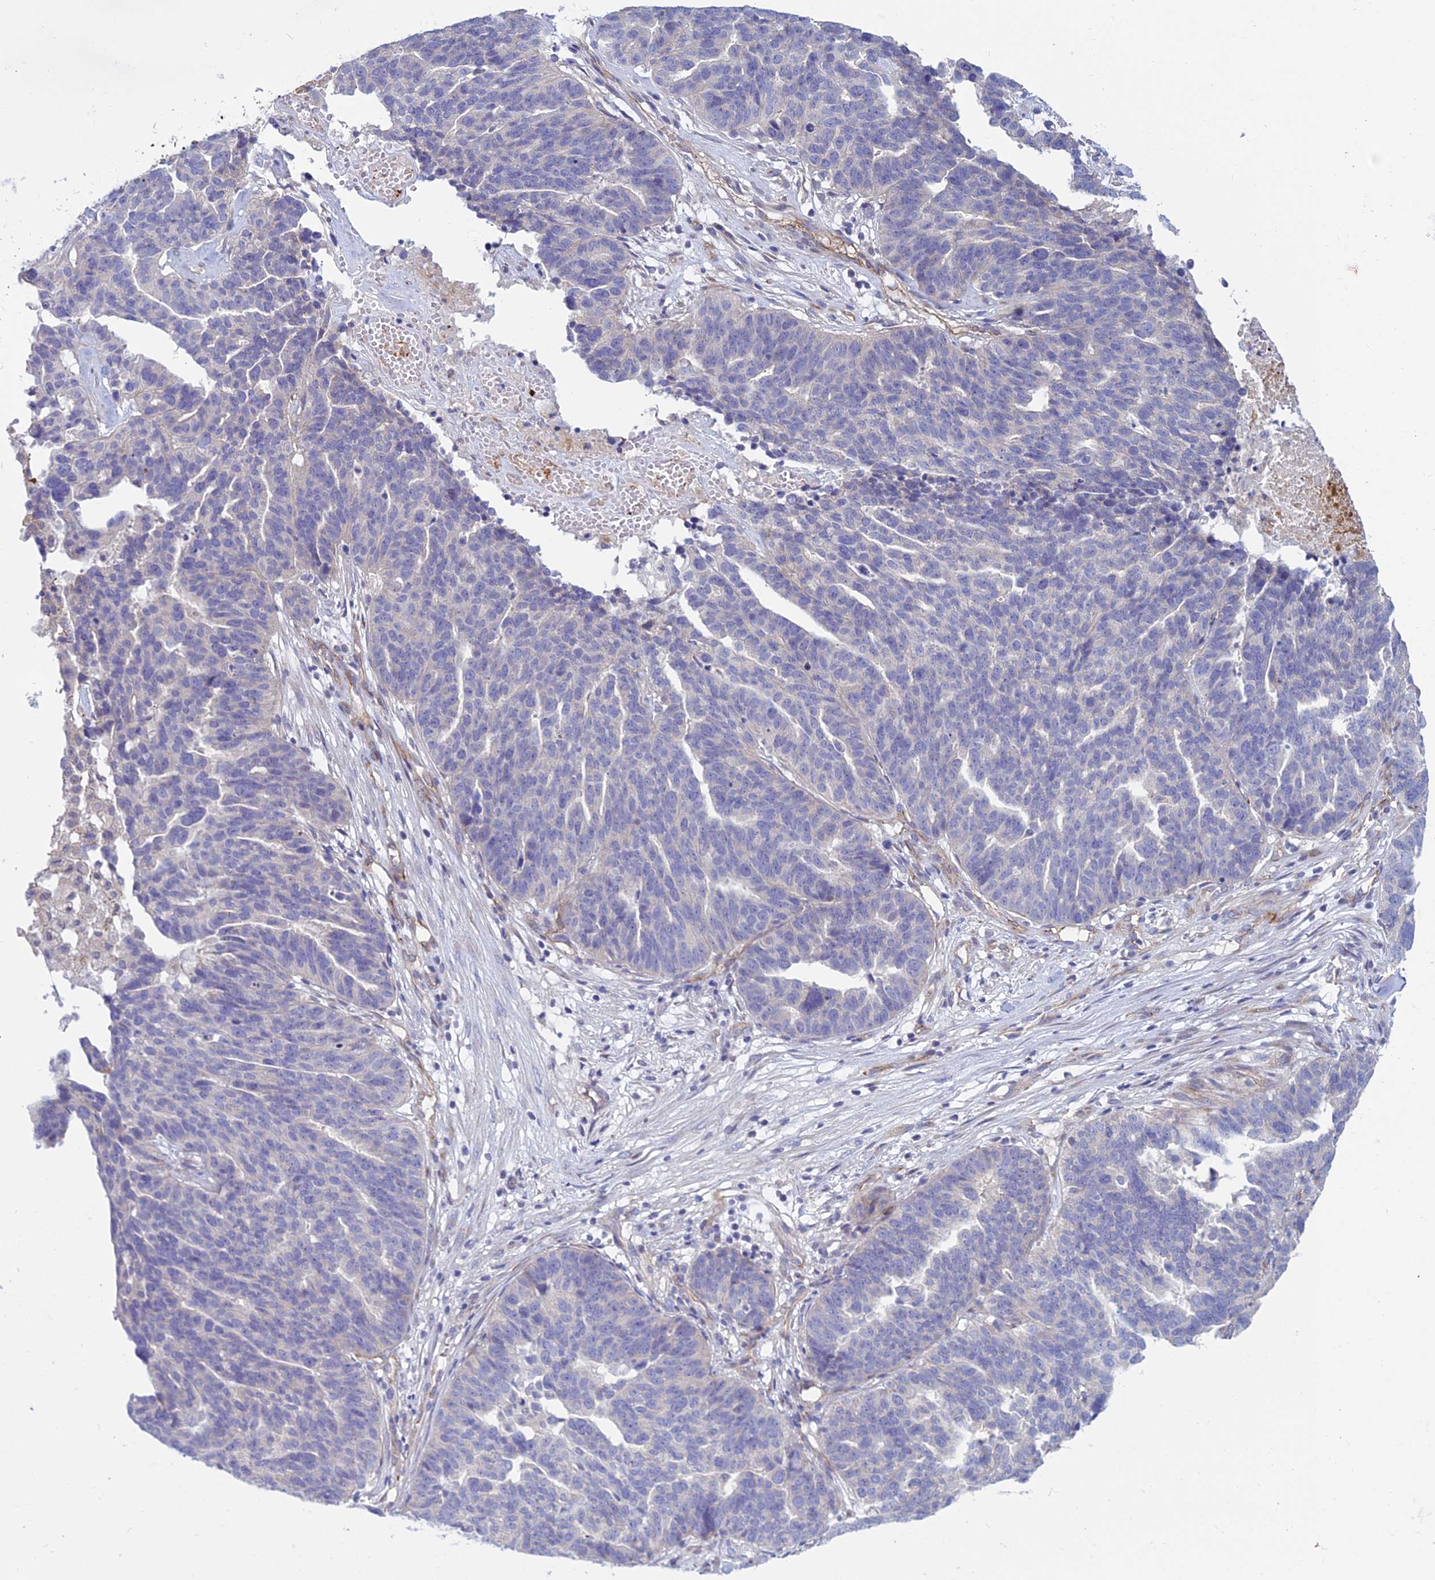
{"staining": {"intensity": "negative", "quantity": "none", "location": "none"}, "tissue": "ovarian cancer", "cell_type": "Tumor cells", "image_type": "cancer", "snomed": [{"axis": "morphology", "description": "Cystadenocarcinoma, serous, NOS"}, {"axis": "topography", "description": "Ovary"}], "caption": "Immunohistochemistry of human ovarian cancer demonstrates no staining in tumor cells.", "gene": "DUS2", "patient": {"sex": "female", "age": 59}}